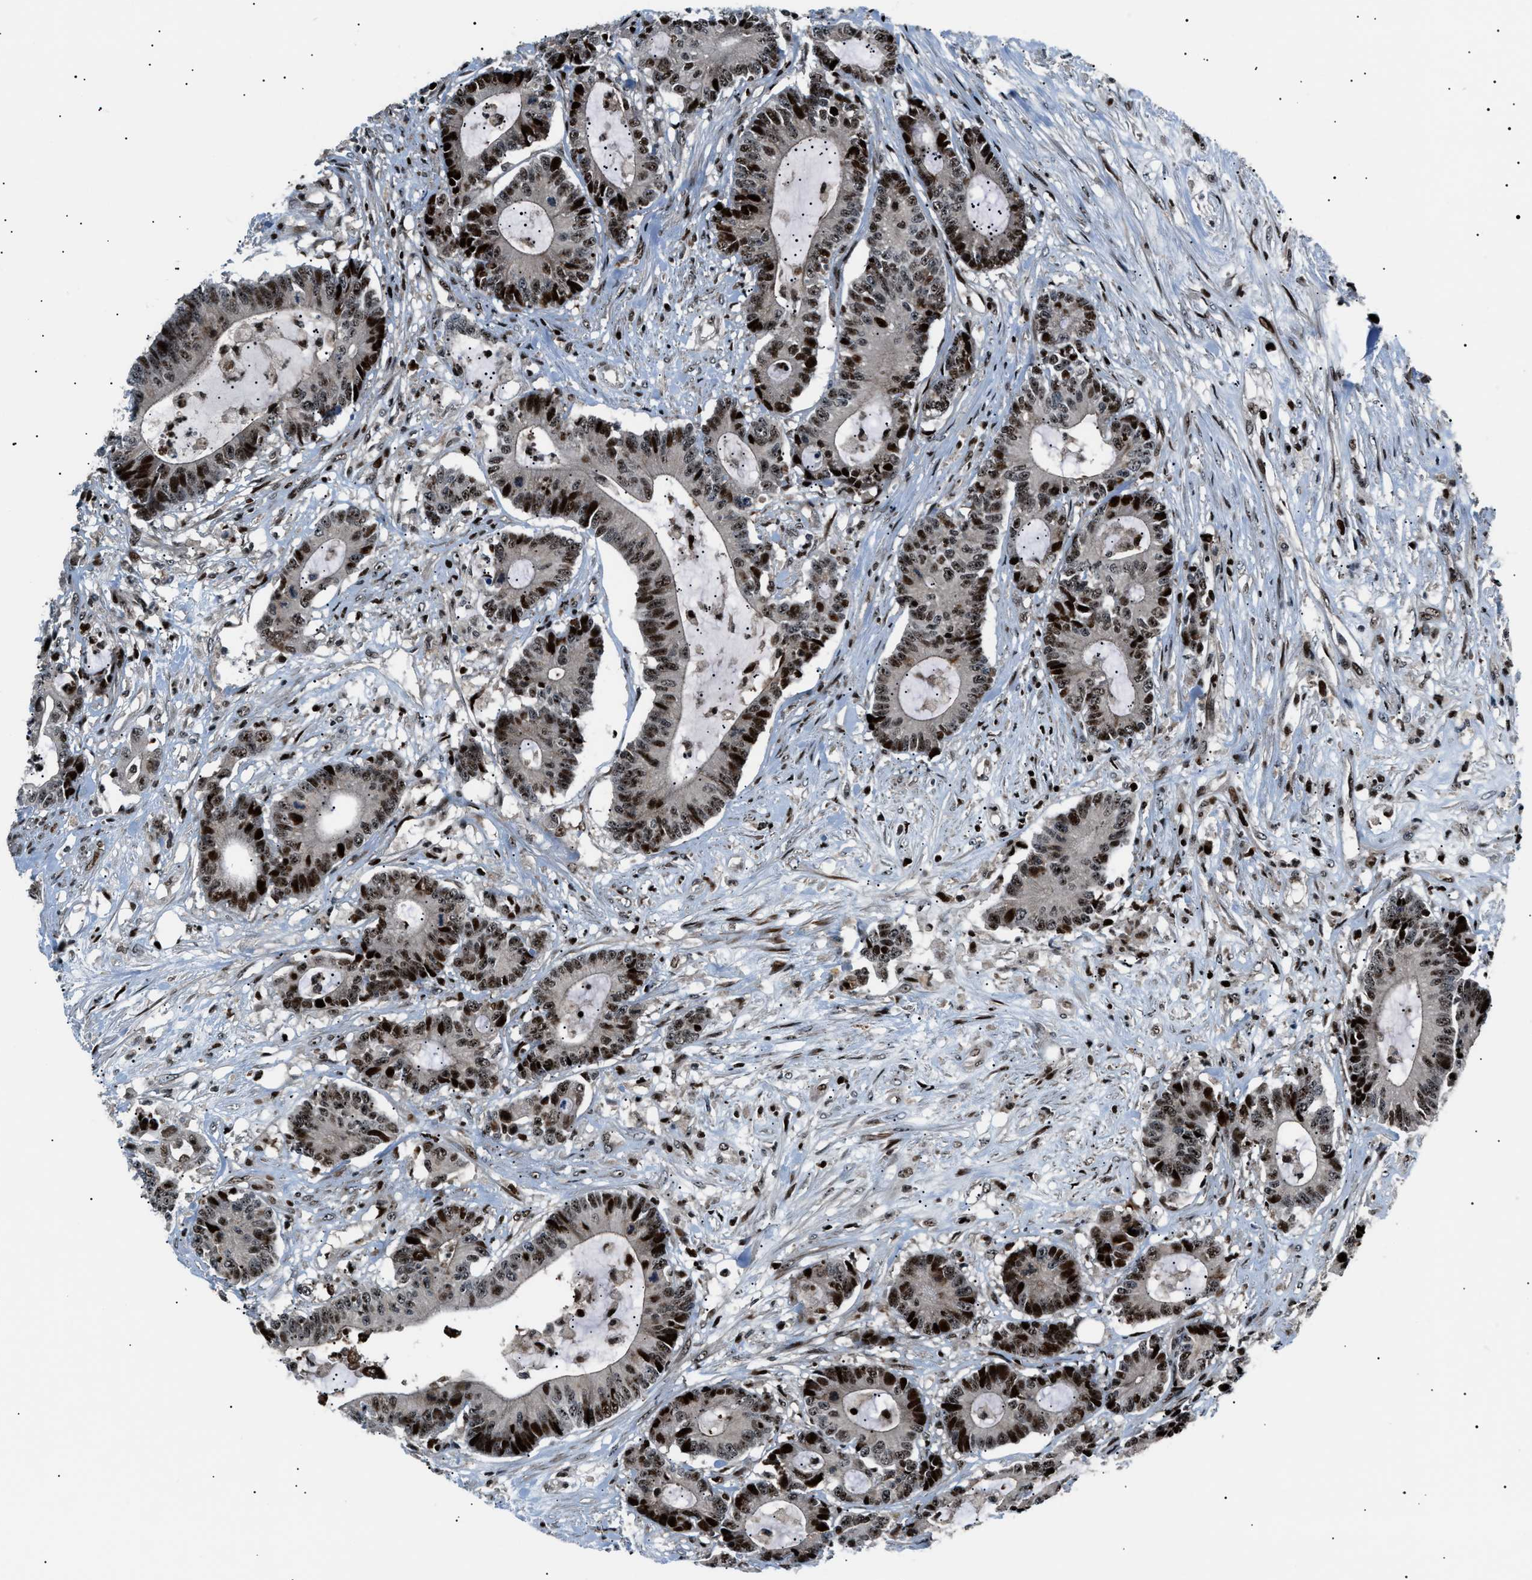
{"staining": {"intensity": "strong", "quantity": ">75%", "location": "nuclear"}, "tissue": "colorectal cancer", "cell_type": "Tumor cells", "image_type": "cancer", "snomed": [{"axis": "morphology", "description": "Adenocarcinoma, NOS"}, {"axis": "topography", "description": "Colon"}], "caption": "A micrograph of colorectal cancer stained for a protein displays strong nuclear brown staining in tumor cells. The staining is performed using DAB brown chromogen to label protein expression. The nuclei are counter-stained blue using hematoxylin.", "gene": "PRKX", "patient": {"sex": "female", "age": 84}}